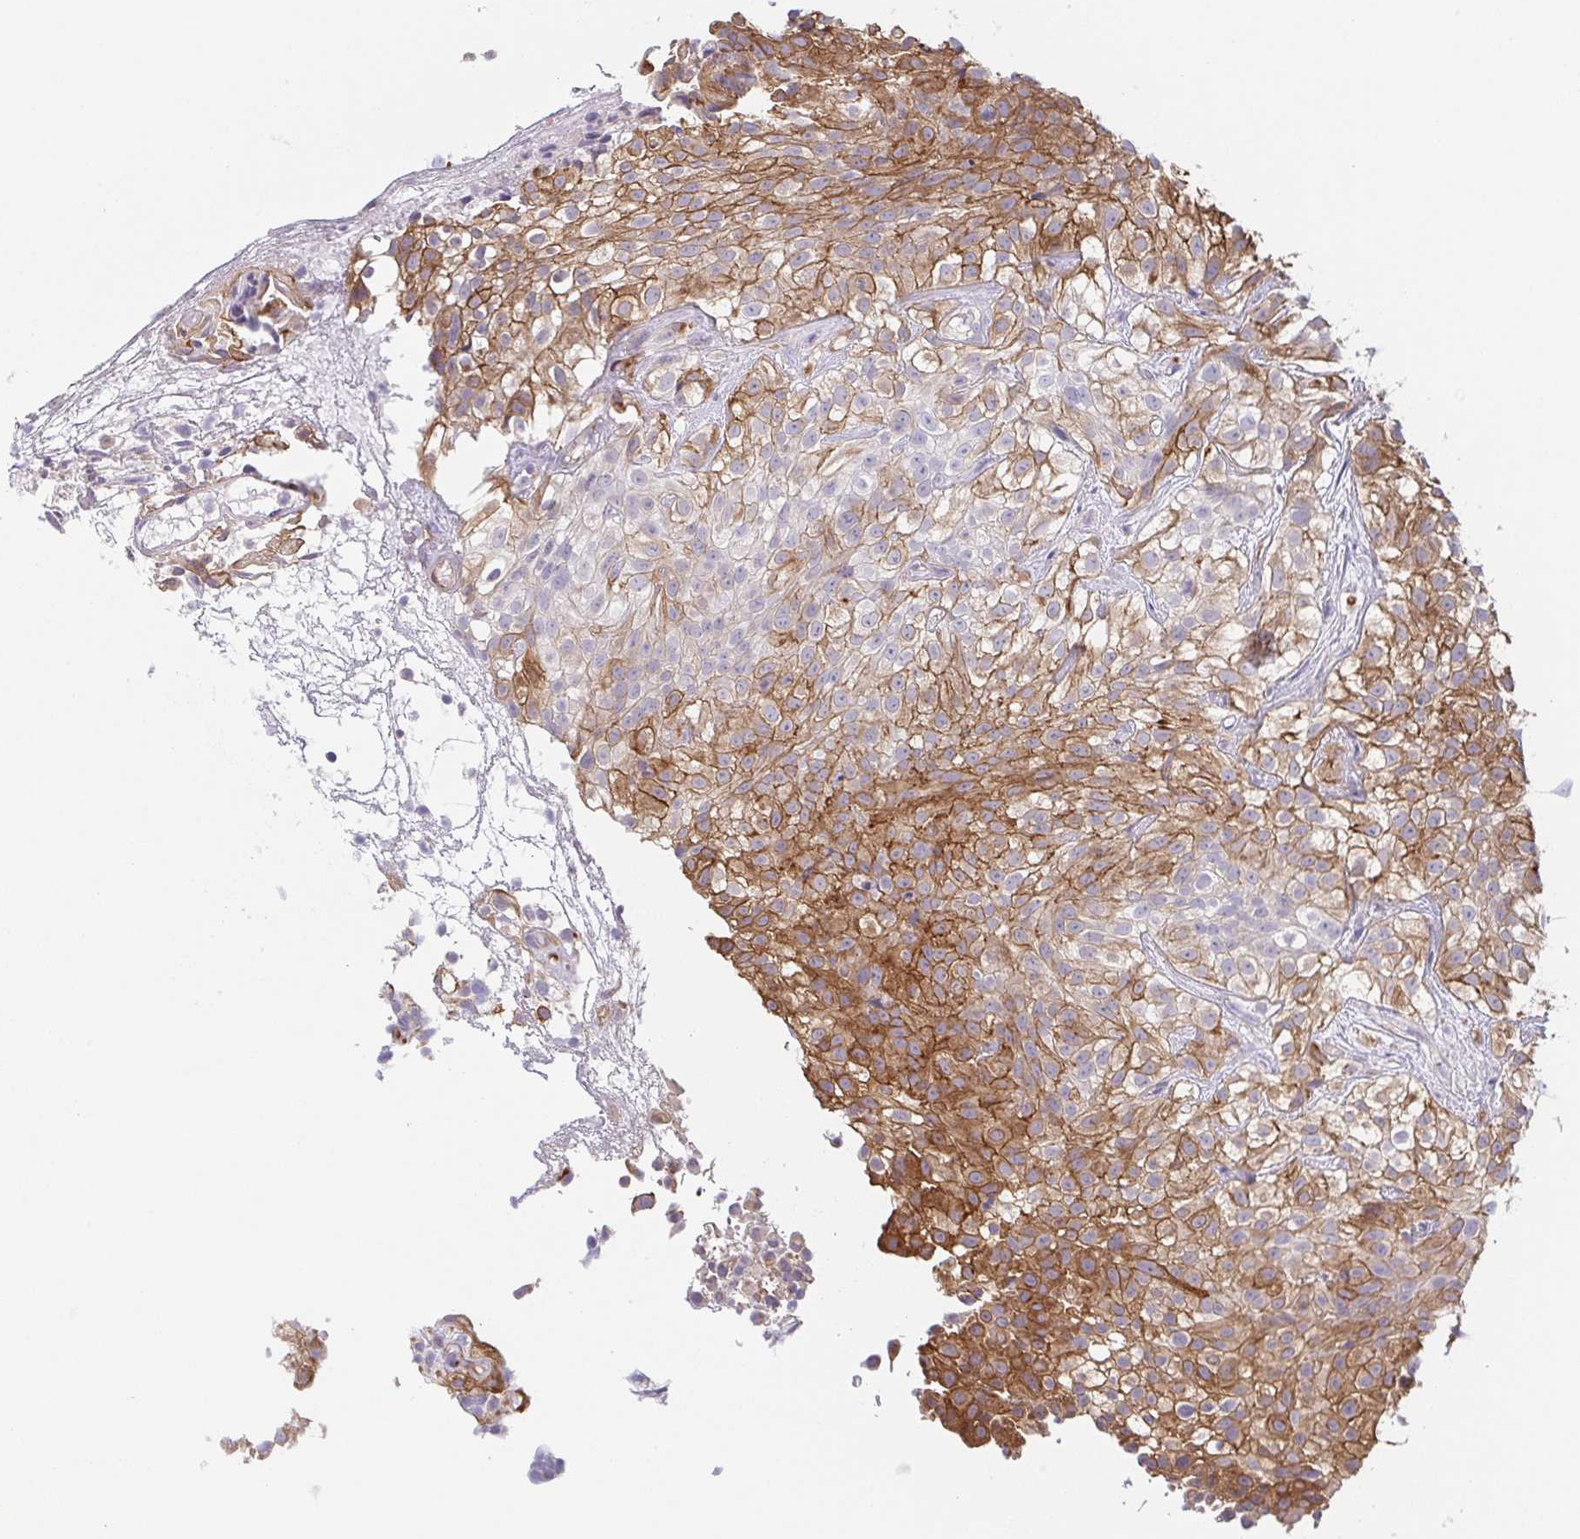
{"staining": {"intensity": "moderate", "quantity": ">75%", "location": "cytoplasmic/membranous"}, "tissue": "urothelial cancer", "cell_type": "Tumor cells", "image_type": "cancer", "snomed": [{"axis": "morphology", "description": "Urothelial carcinoma, High grade"}, {"axis": "topography", "description": "Urinary bladder"}], "caption": "A histopathology image of human urothelial cancer stained for a protein shows moderate cytoplasmic/membranous brown staining in tumor cells. (IHC, brightfield microscopy, high magnification).", "gene": "COL17A1", "patient": {"sex": "male", "age": 56}}